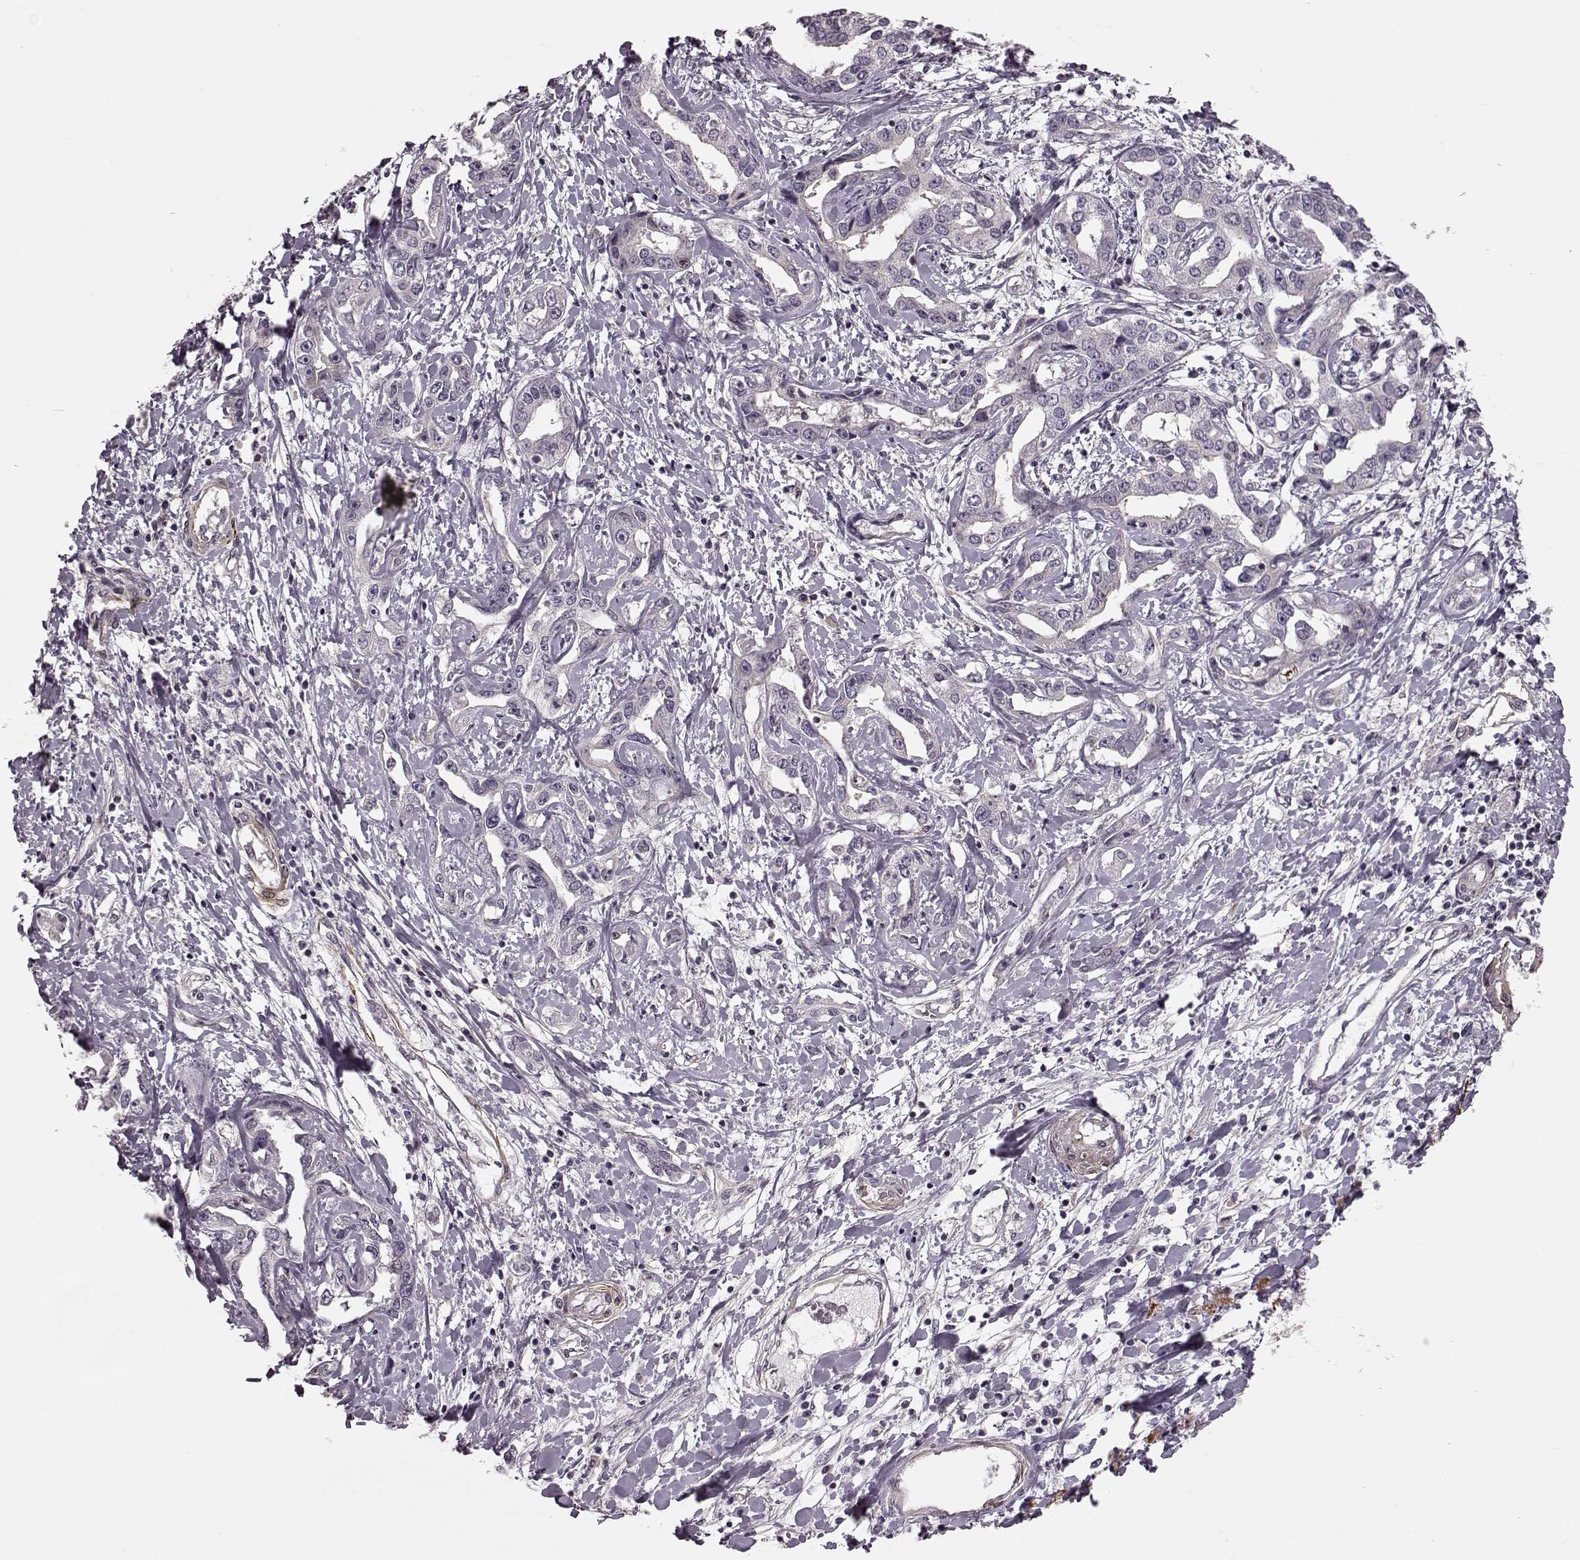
{"staining": {"intensity": "negative", "quantity": "none", "location": "none"}, "tissue": "liver cancer", "cell_type": "Tumor cells", "image_type": "cancer", "snomed": [{"axis": "morphology", "description": "Cholangiocarcinoma"}, {"axis": "topography", "description": "Liver"}], "caption": "Tumor cells are negative for protein expression in human liver cholangiocarcinoma.", "gene": "SLAIN2", "patient": {"sex": "male", "age": 59}}